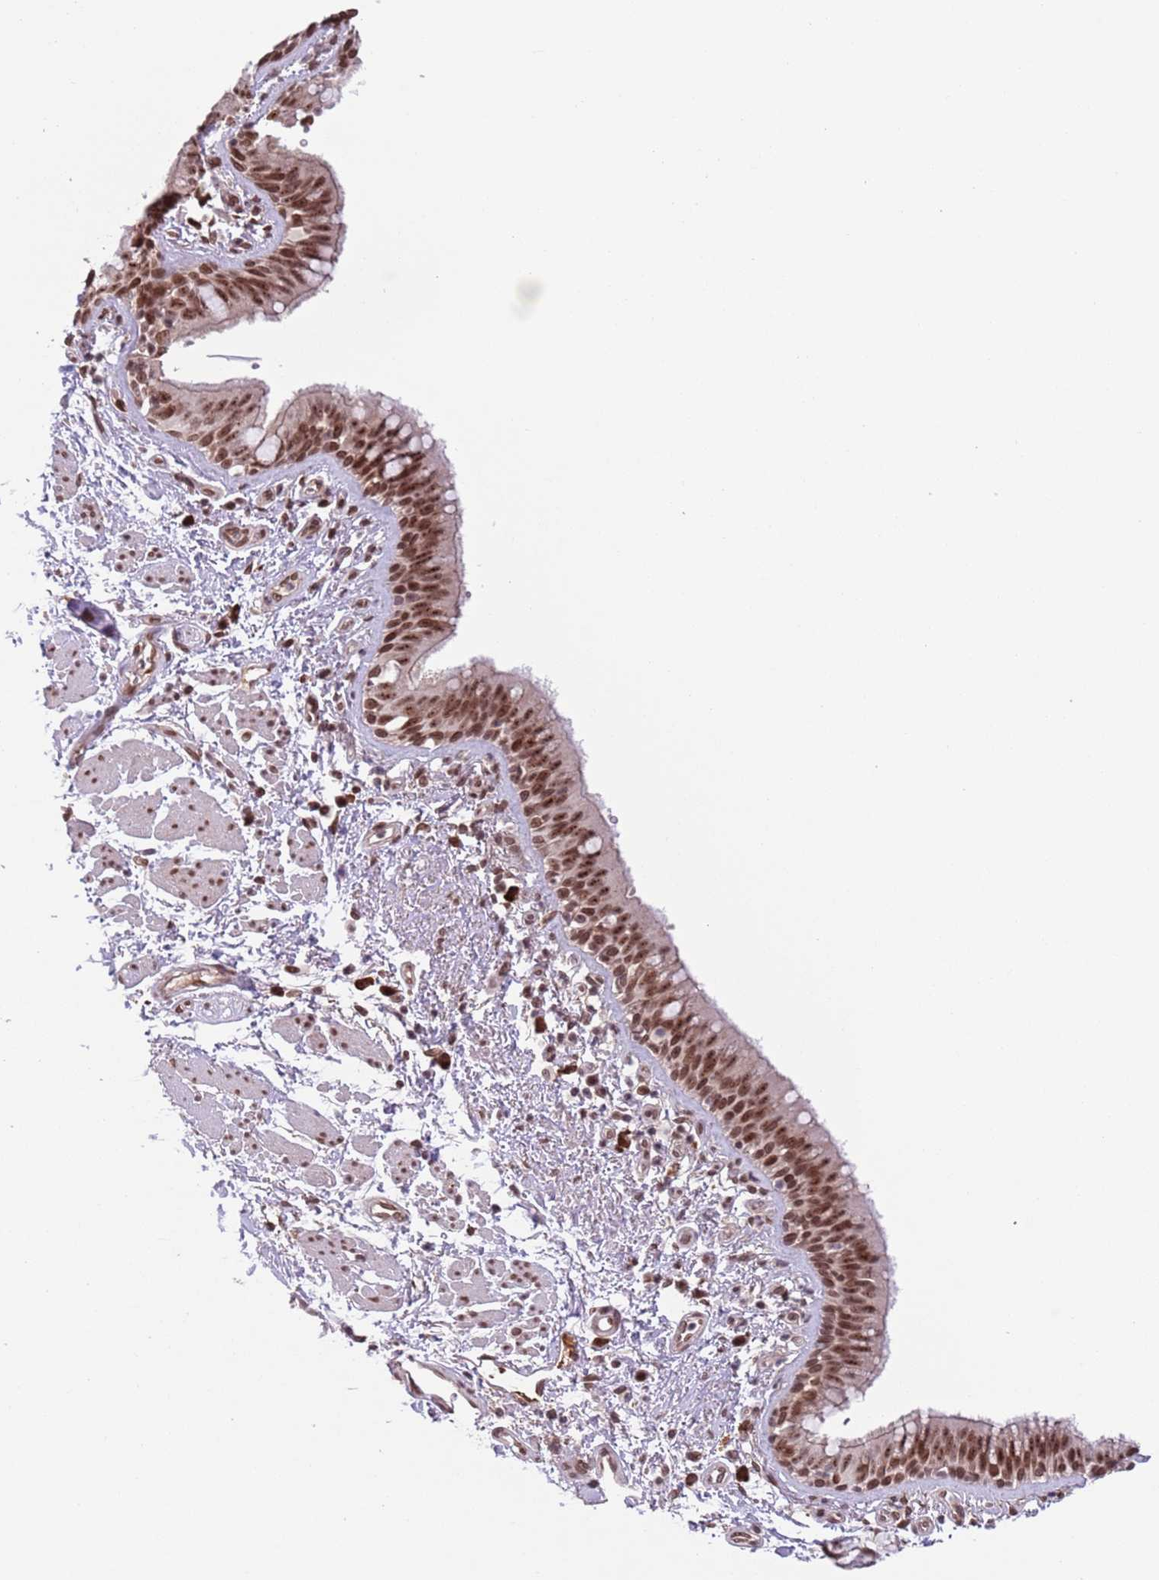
{"staining": {"intensity": "moderate", "quantity": ">75%", "location": "nuclear"}, "tissue": "bronchus", "cell_type": "Respiratory epithelial cells", "image_type": "normal", "snomed": [{"axis": "morphology", "description": "Normal tissue, NOS"}, {"axis": "morphology", "description": "Neoplasm, uncertain whether benign or malignant"}, {"axis": "topography", "description": "Bronchus"}, {"axis": "topography", "description": "Lung"}], "caption": "Respiratory epithelial cells display medium levels of moderate nuclear expression in approximately >75% of cells in normal bronchus.", "gene": "SIPA1L3", "patient": {"sex": "male", "age": 55}}